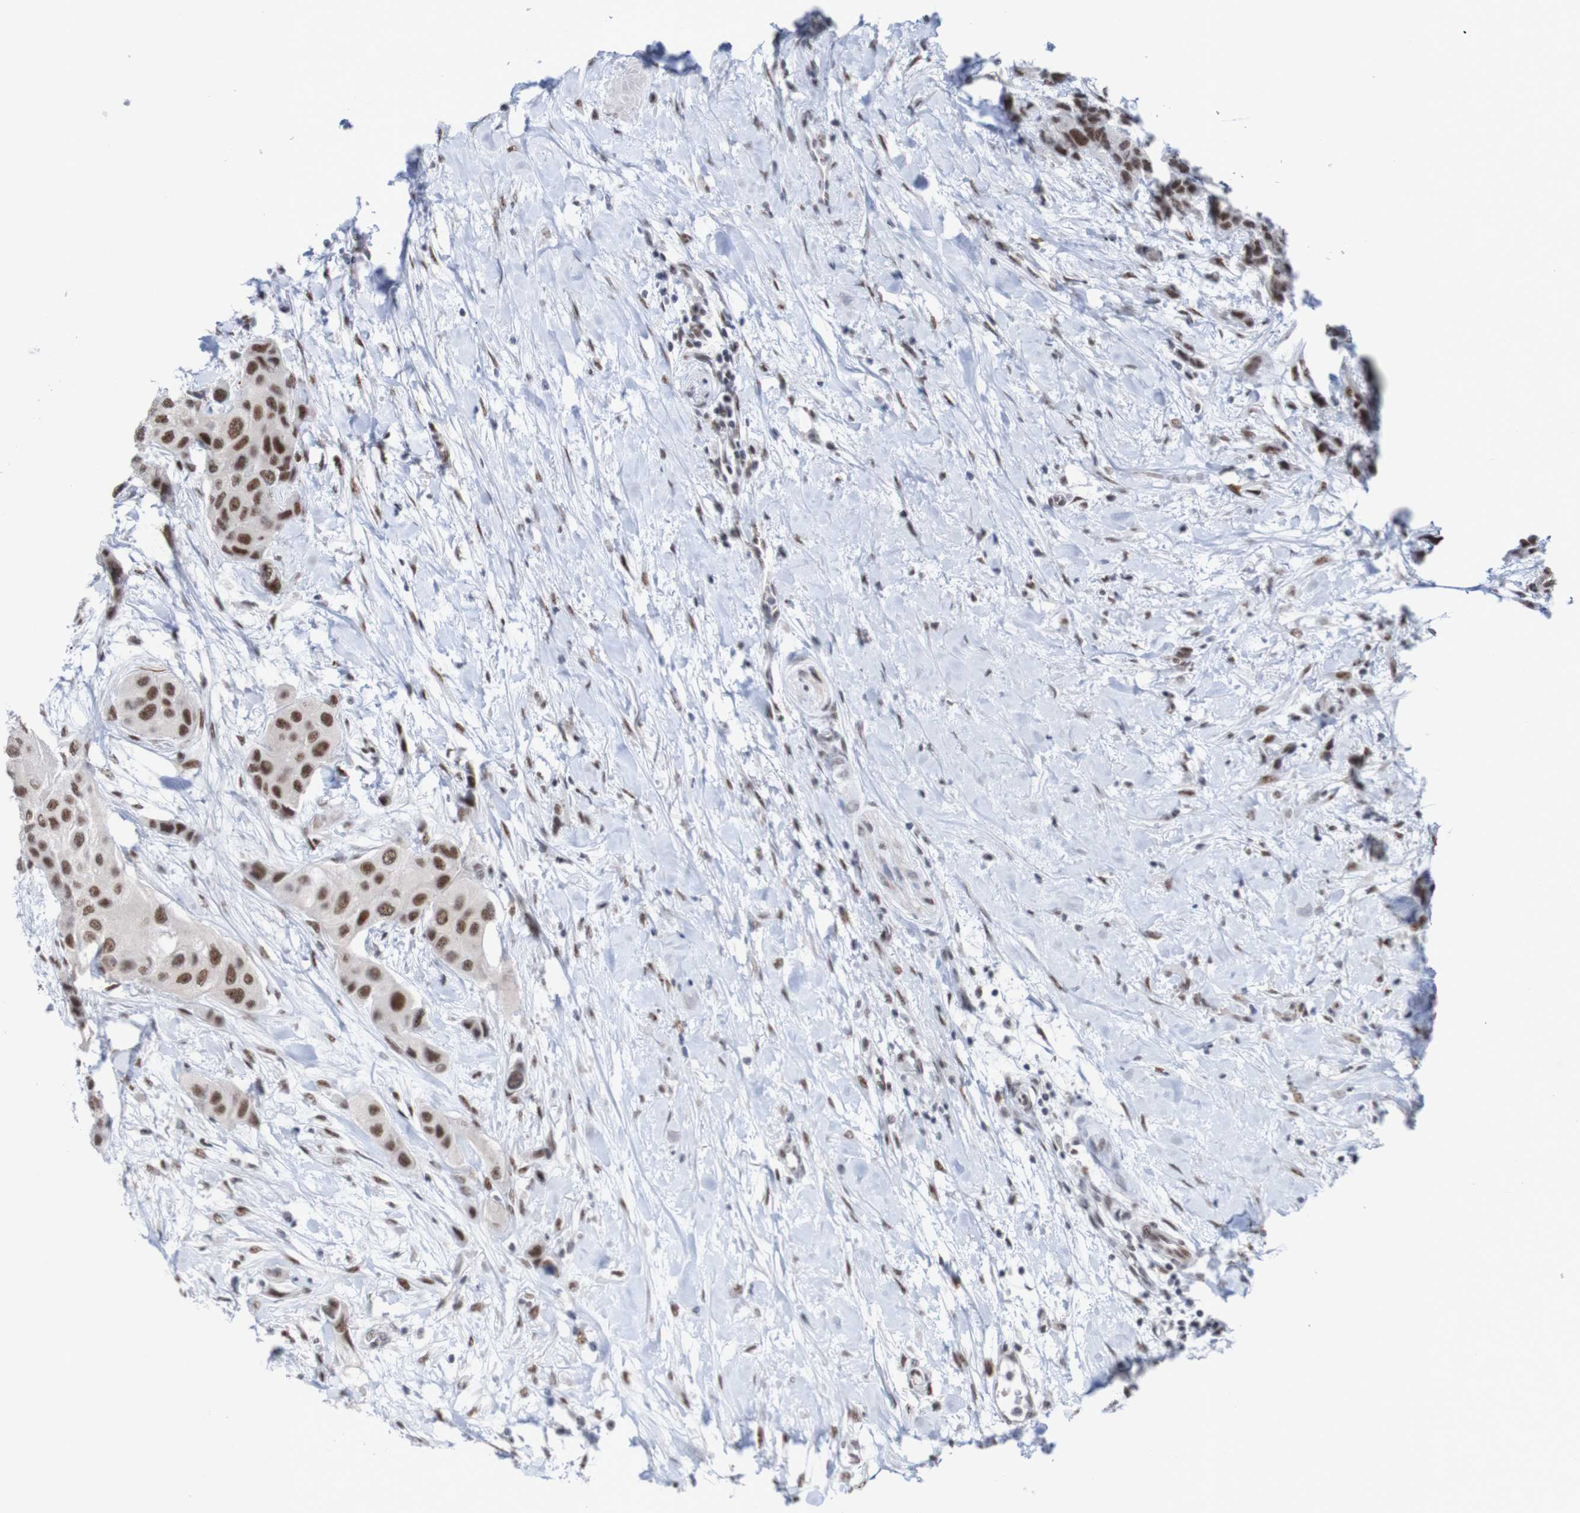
{"staining": {"intensity": "strong", "quantity": "25%-75%", "location": "nuclear"}, "tissue": "urothelial cancer", "cell_type": "Tumor cells", "image_type": "cancer", "snomed": [{"axis": "morphology", "description": "Urothelial carcinoma, High grade"}, {"axis": "topography", "description": "Urinary bladder"}], "caption": "A high amount of strong nuclear positivity is seen in about 25%-75% of tumor cells in urothelial carcinoma (high-grade) tissue.", "gene": "CDC5L", "patient": {"sex": "female", "age": 56}}